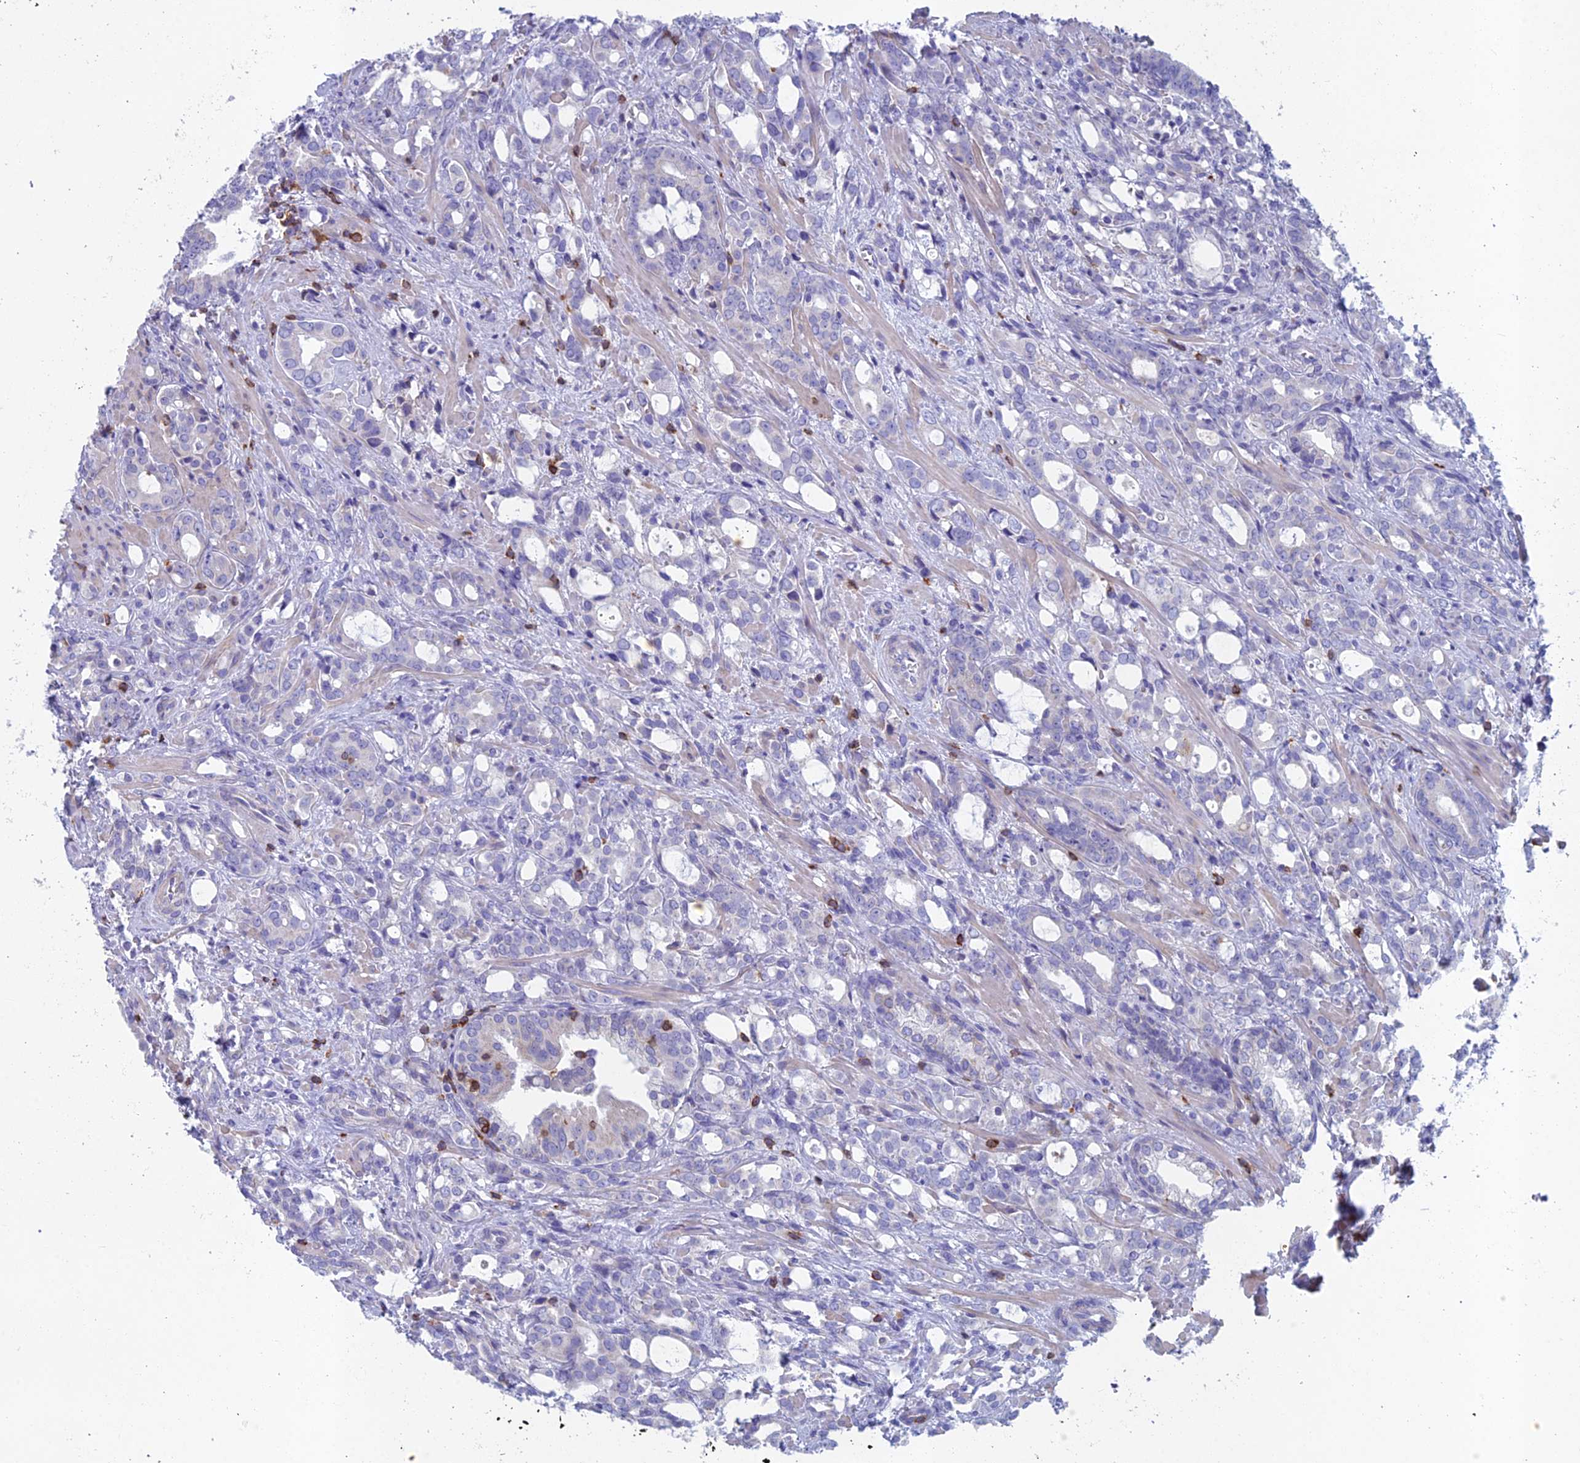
{"staining": {"intensity": "negative", "quantity": "none", "location": "none"}, "tissue": "prostate cancer", "cell_type": "Tumor cells", "image_type": "cancer", "snomed": [{"axis": "morphology", "description": "Adenocarcinoma, High grade"}, {"axis": "topography", "description": "Prostate"}], "caption": "IHC photomicrograph of neoplastic tissue: human prostate cancer (adenocarcinoma (high-grade)) stained with DAB (3,3'-diaminobenzidine) shows no significant protein staining in tumor cells. Nuclei are stained in blue.", "gene": "ABI3BP", "patient": {"sex": "male", "age": 72}}